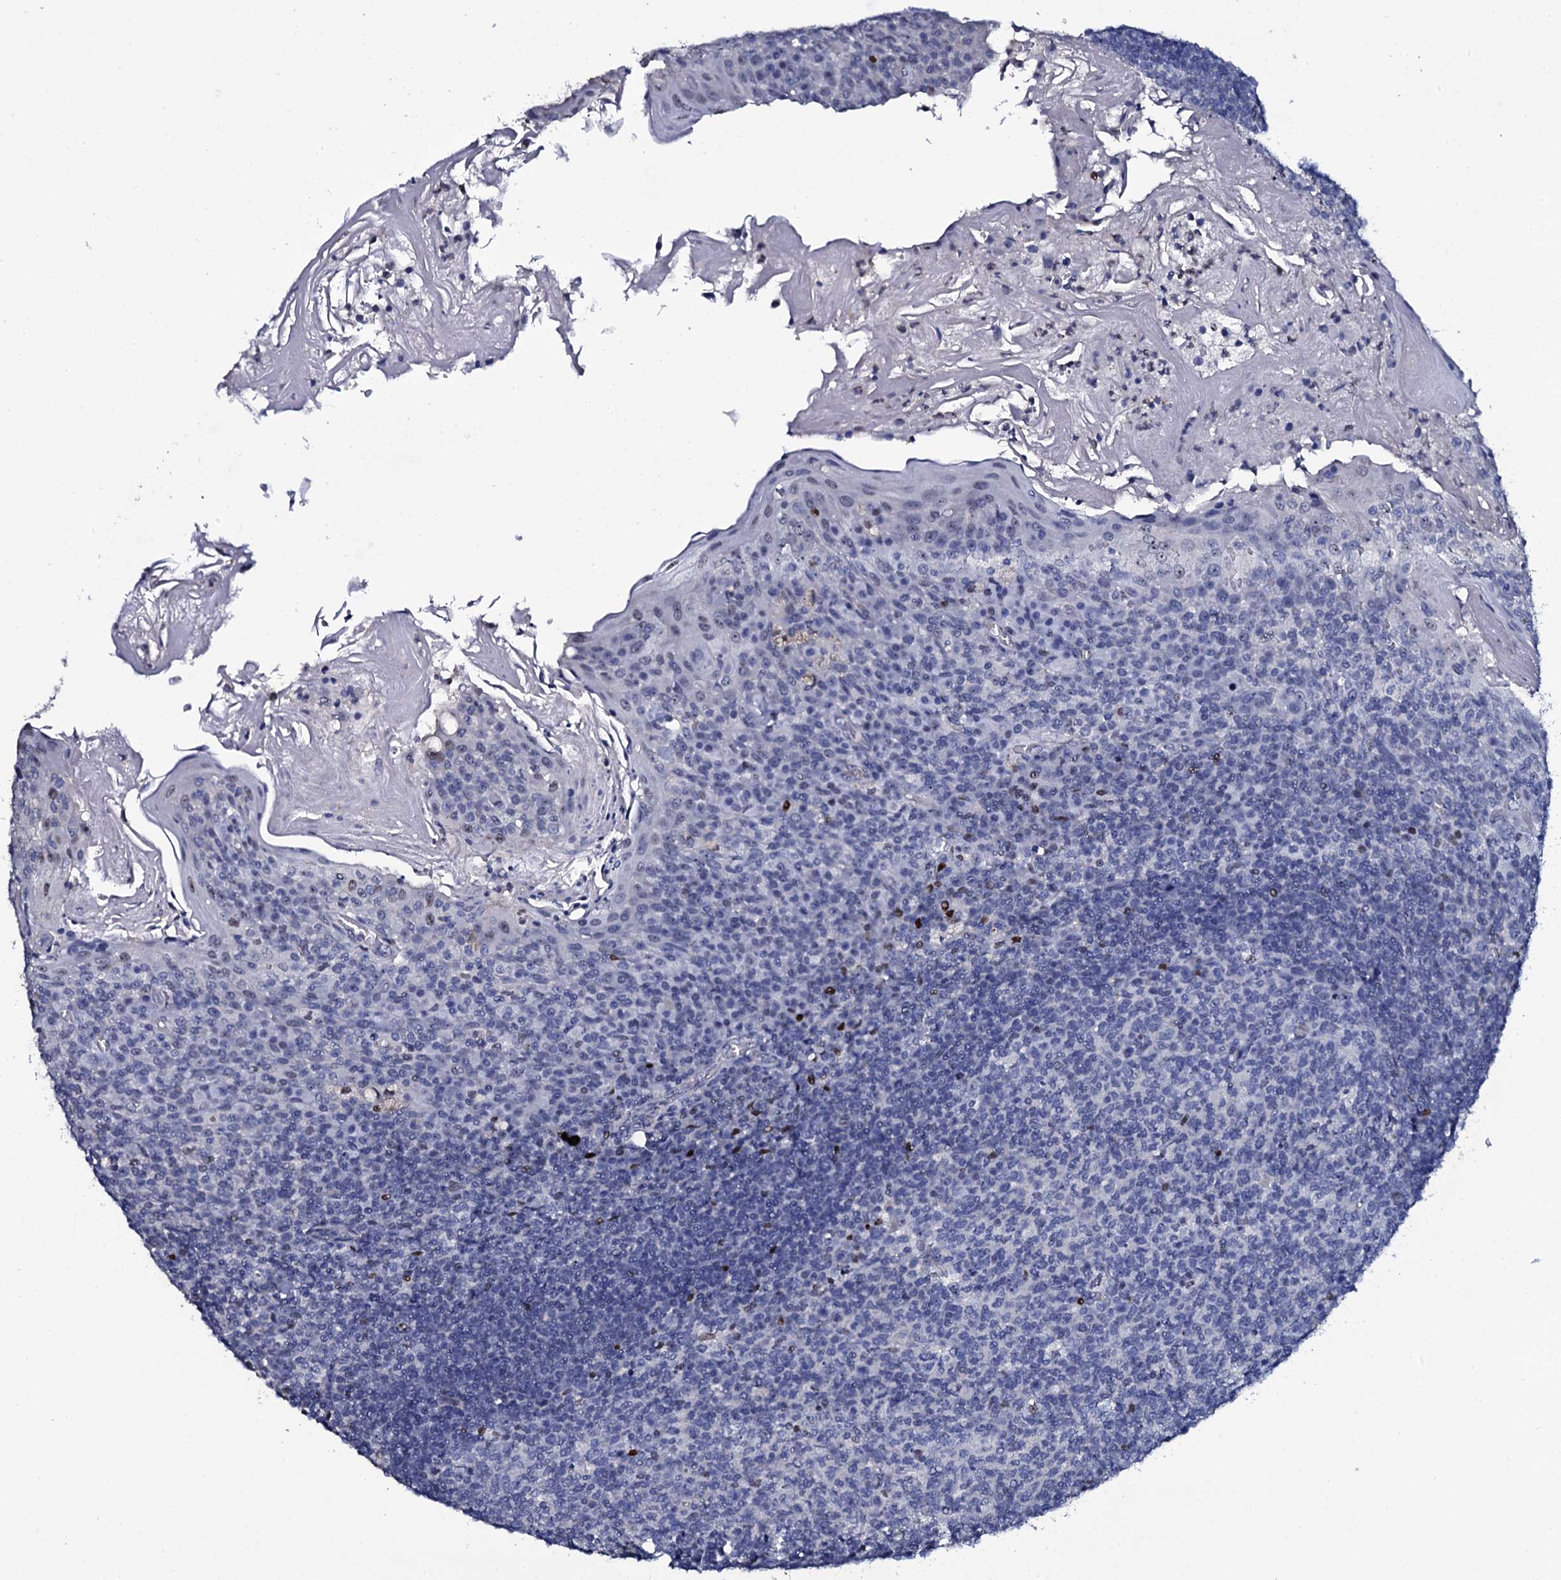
{"staining": {"intensity": "strong", "quantity": "<25%", "location": "nuclear"}, "tissue": "tonsil", "cell_type": "Germinal center cells", "image_type": "normal", "snomed": [{"axis": "morphology", "description": "Normal tissue, NOS"}, {"axis": "topography", "description": "Tonsil"}], "caption": "Unremarkable tonsil displays strong nuclear expression in approximately <25% of germinal center cells, visualized by immunohistochemistry. The staining was performed using DAB (3,3'-diaminobenzidine), with brown indicating positive protein expression. Nuclei are stained blue with hematoxylin.", "gene": "NPM2", "patient": {"sex": "female", "age": 10}}